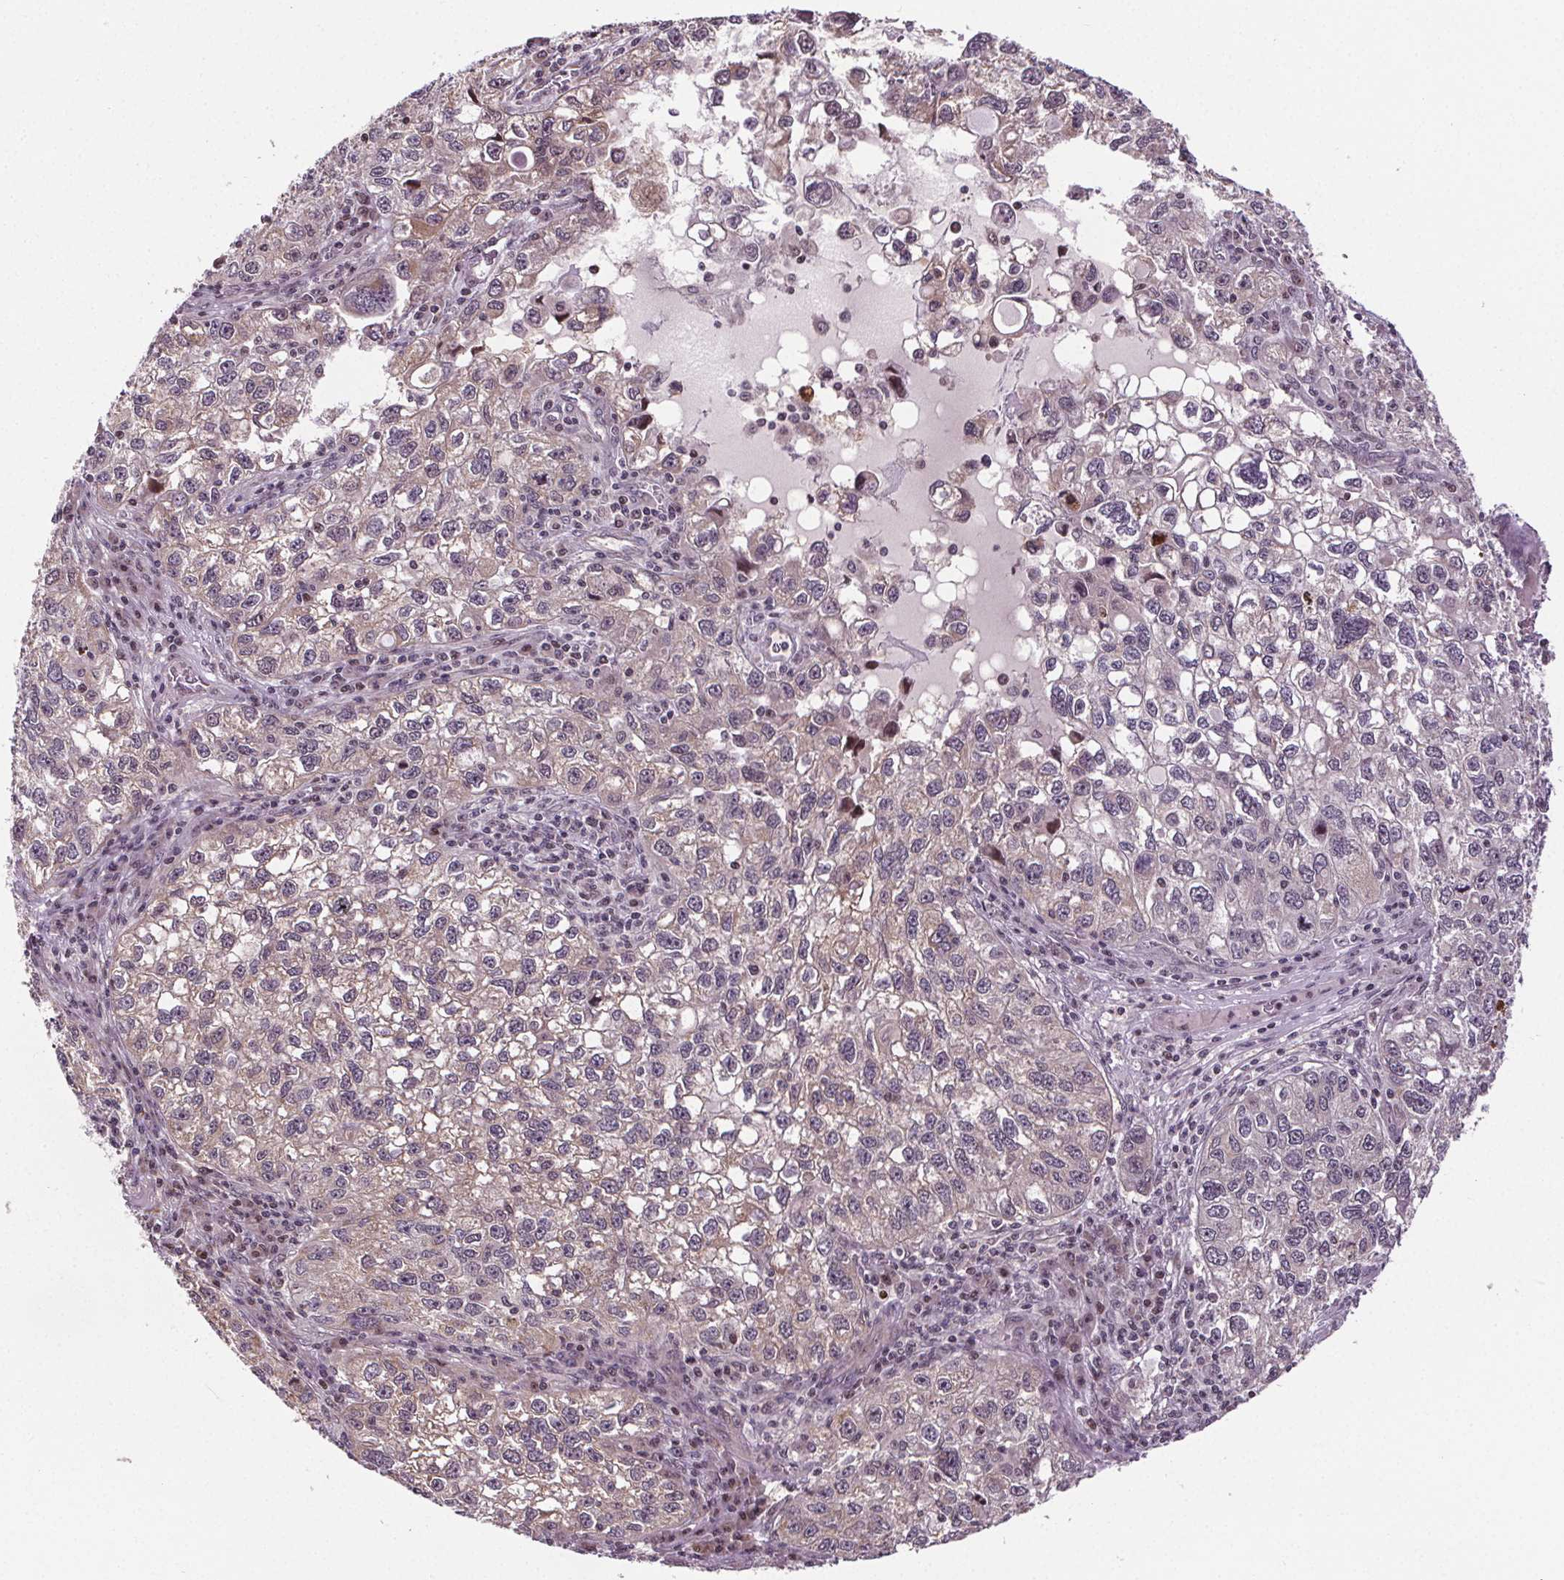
{"staining": {"intensity": "weak", "quantity": "25%-75%", "location": "cytoplasmic/membranous"}, "tissue": "cervical cancer", "cell_type": "Tumor cells", "image_type": "cancer", "snomed": [{"axis": "morphology", "description": "Squamous cell carcinoma, NOS"}, {"axis": "topography", "description": "Cervix"}], "caption": "Tumor cells demonstrate weak cytoplasmic/membranous positivity in about 25%-75% of cells in cervical cancer (squamous cell carcinoma).", "gene": "SUCLA2", "patient": {"sex": "female", "age": 55}}